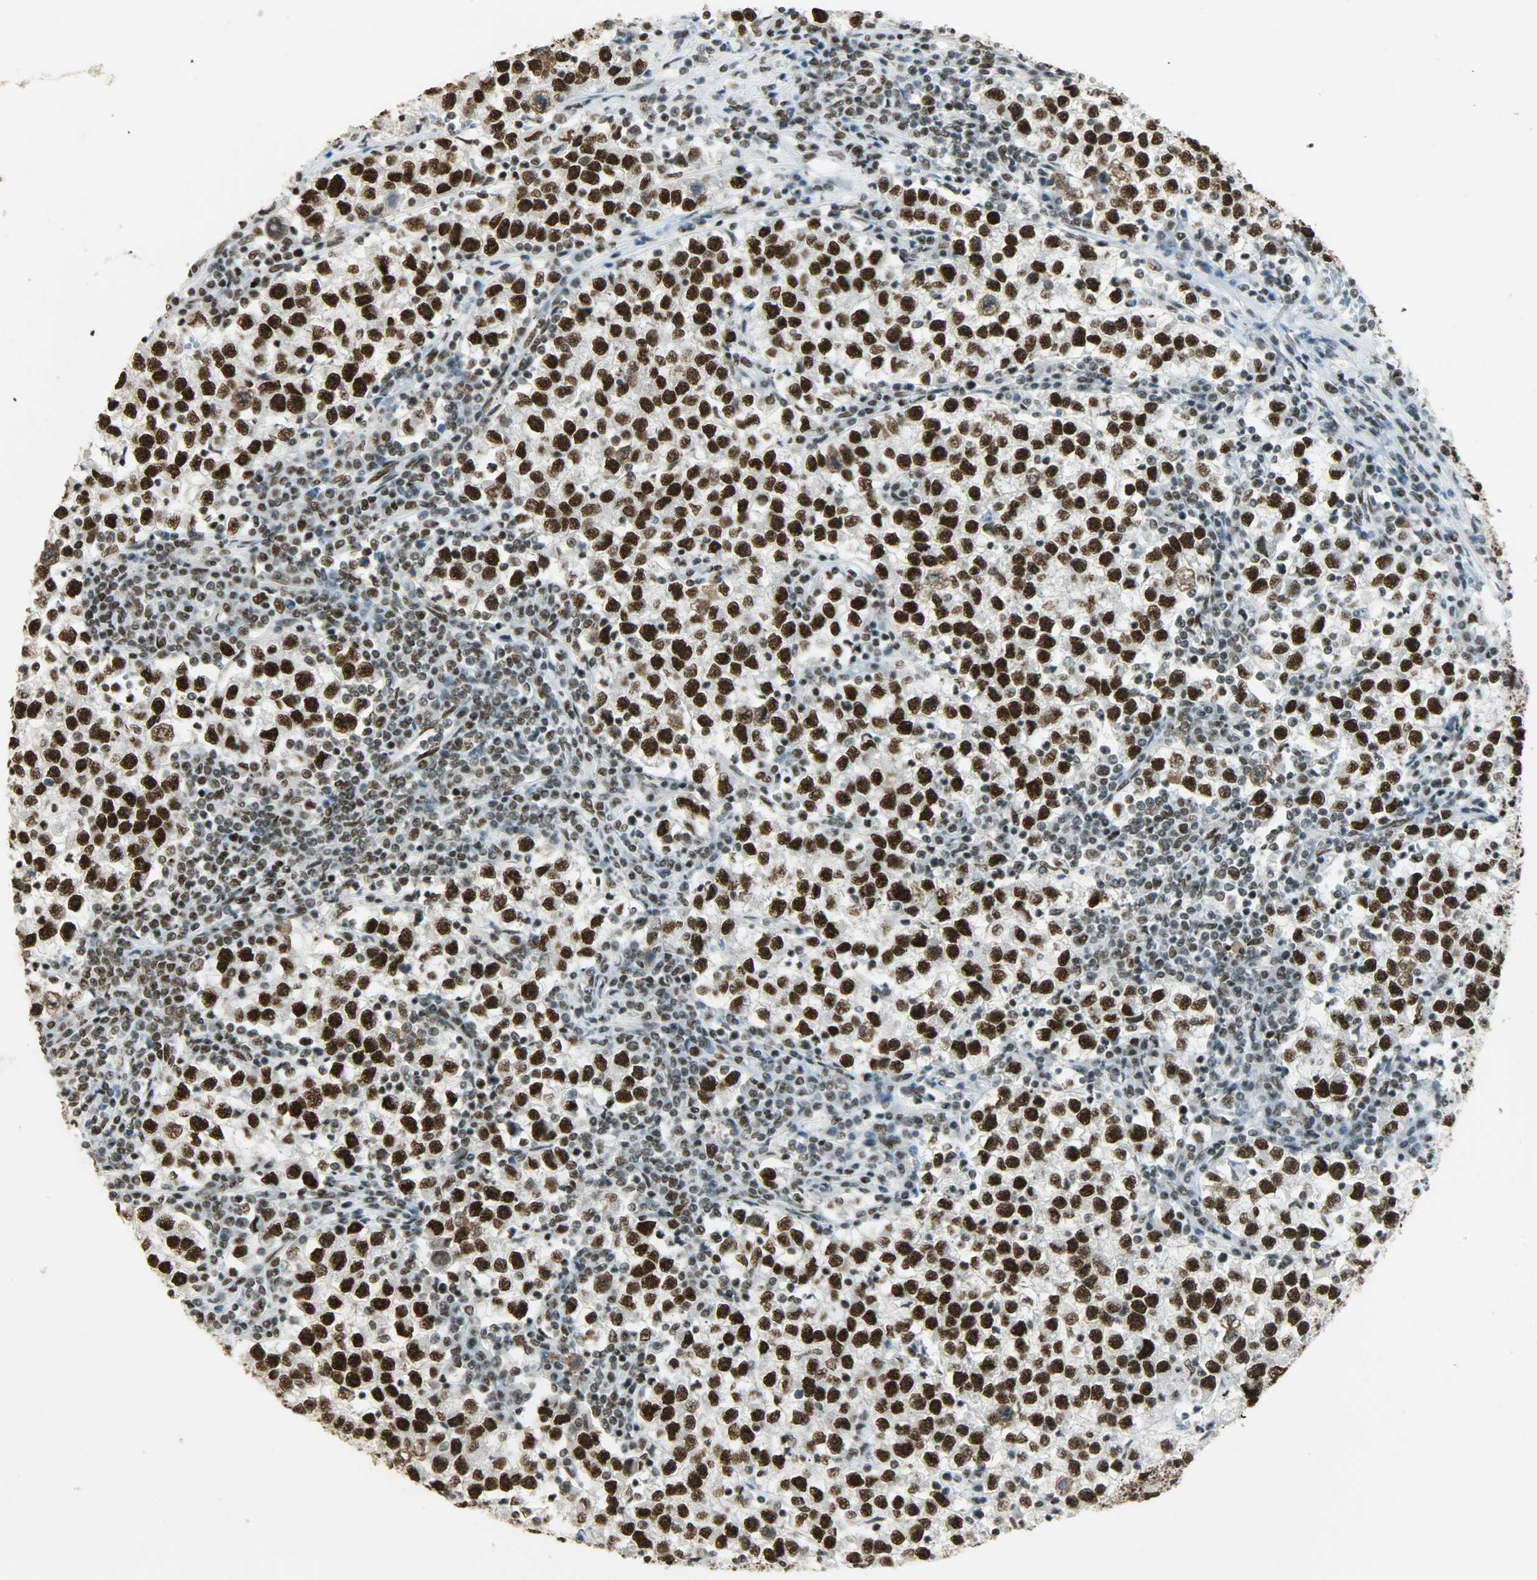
{"staining": {"intensity": "strong", "quantity": ">75%", "location": "nuclear"}, "tissue": "testis cancer", "cell_type": "Tumor cells", "image_type": "cancer", "snomed": [{"axis": "morphology", "description": "Seminoma, NOS"}, {"axis": "topography", "description": "Testis"}], "caption": "Seminoma (testis) stained with a brown dye demonstrates strong nuclear positive staining in about >75% of tumor cells.", "gene": "MYEF2", "patient": {"sex": "male", "age": 22}}